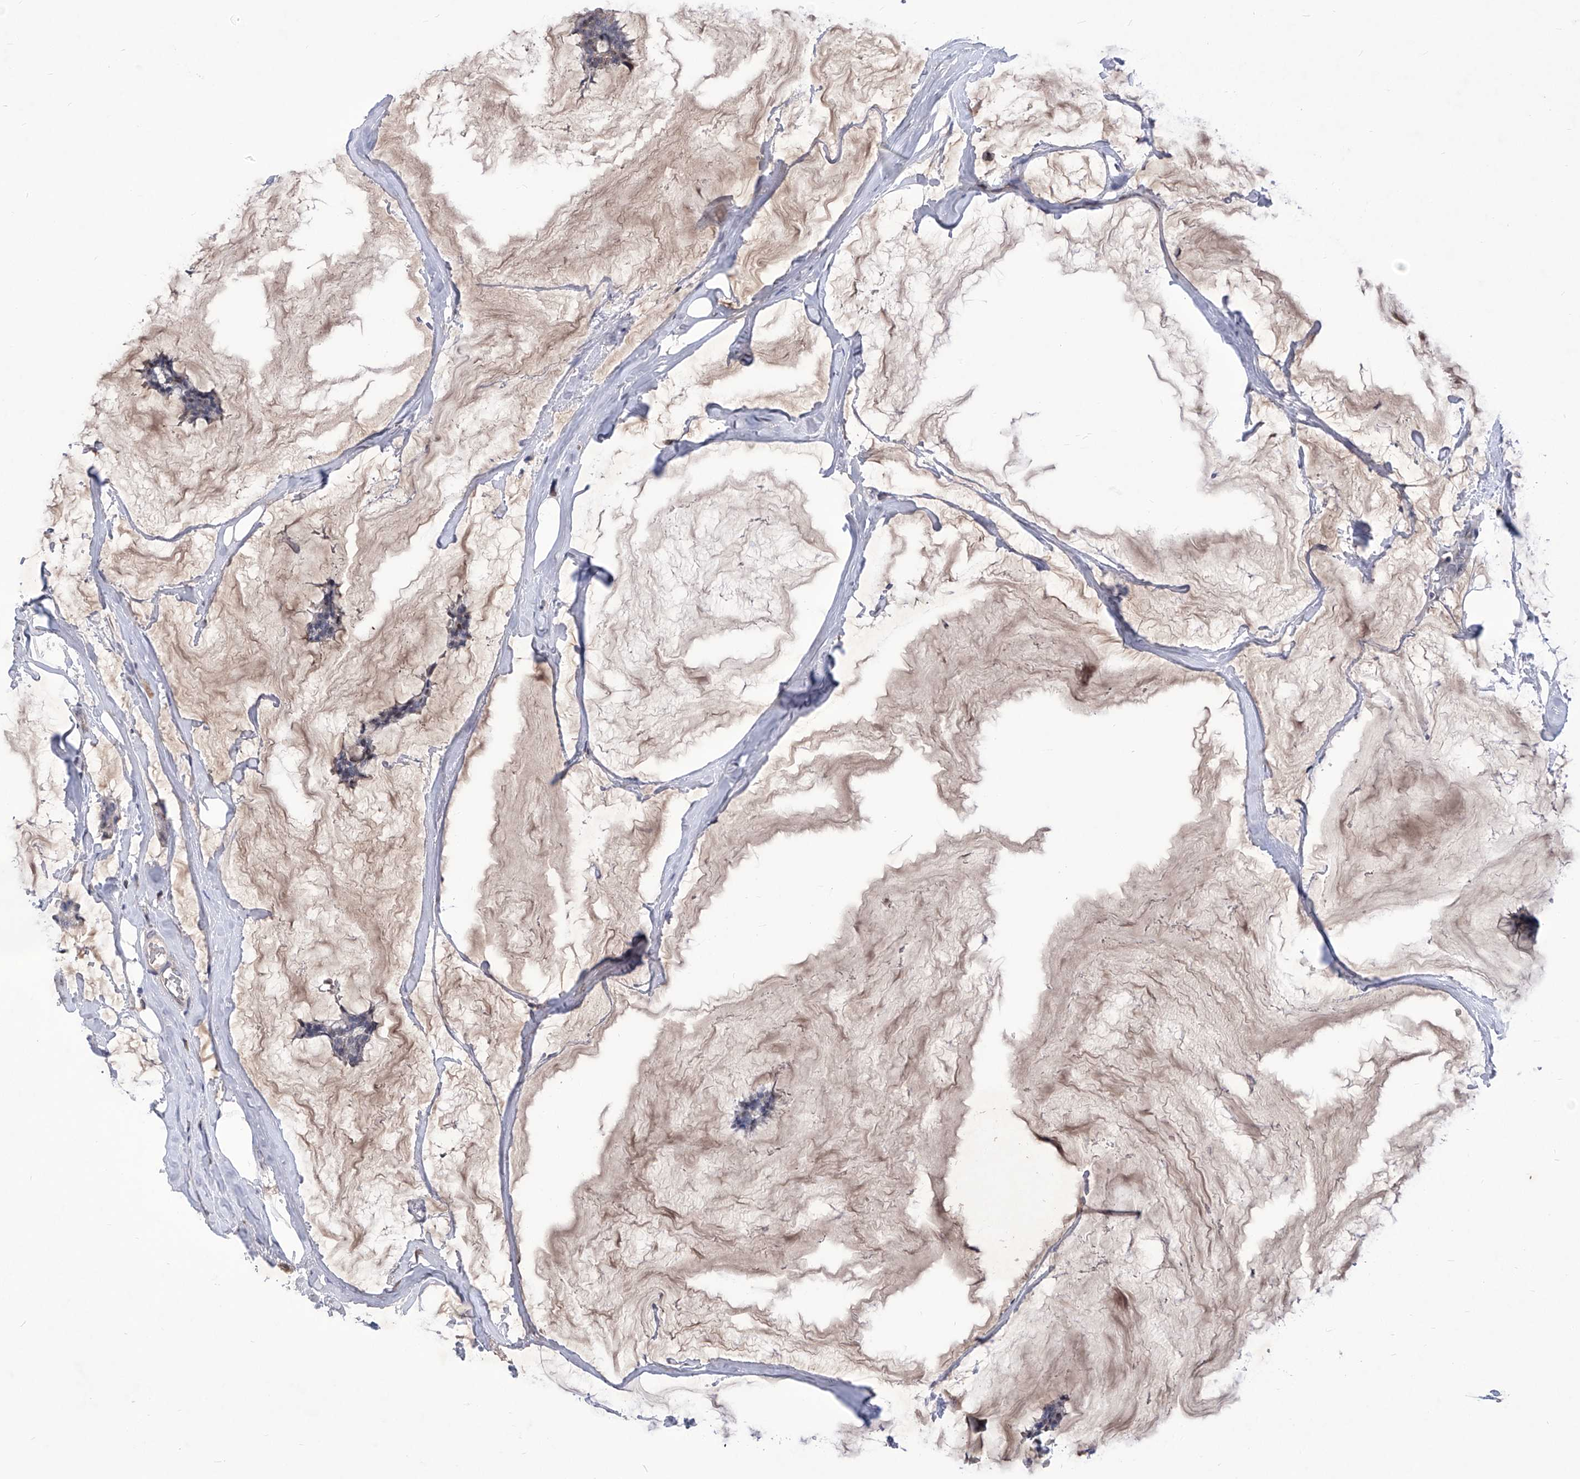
{"staining": {"intensity": "weak", "quantity": "<25%", "location": "nuclear"}, "tissue": "breast cancer", "cell_type": "Tumor cells", "image_type": "cancer", "snomed": [{"axis": "morphology", "description": "Duct carcinoma"}, {"axis": "topography", "description": "Breast"}], "caption": "An immunohistochemistry (IHC) micrograph of breast cancer is shown. There is no staining in tumor cells of breast cancer. (DAB immunohistochemistry, high magnification).", "gene": "NUFIP1", "patient": {"sex": "female", "age": 93}}